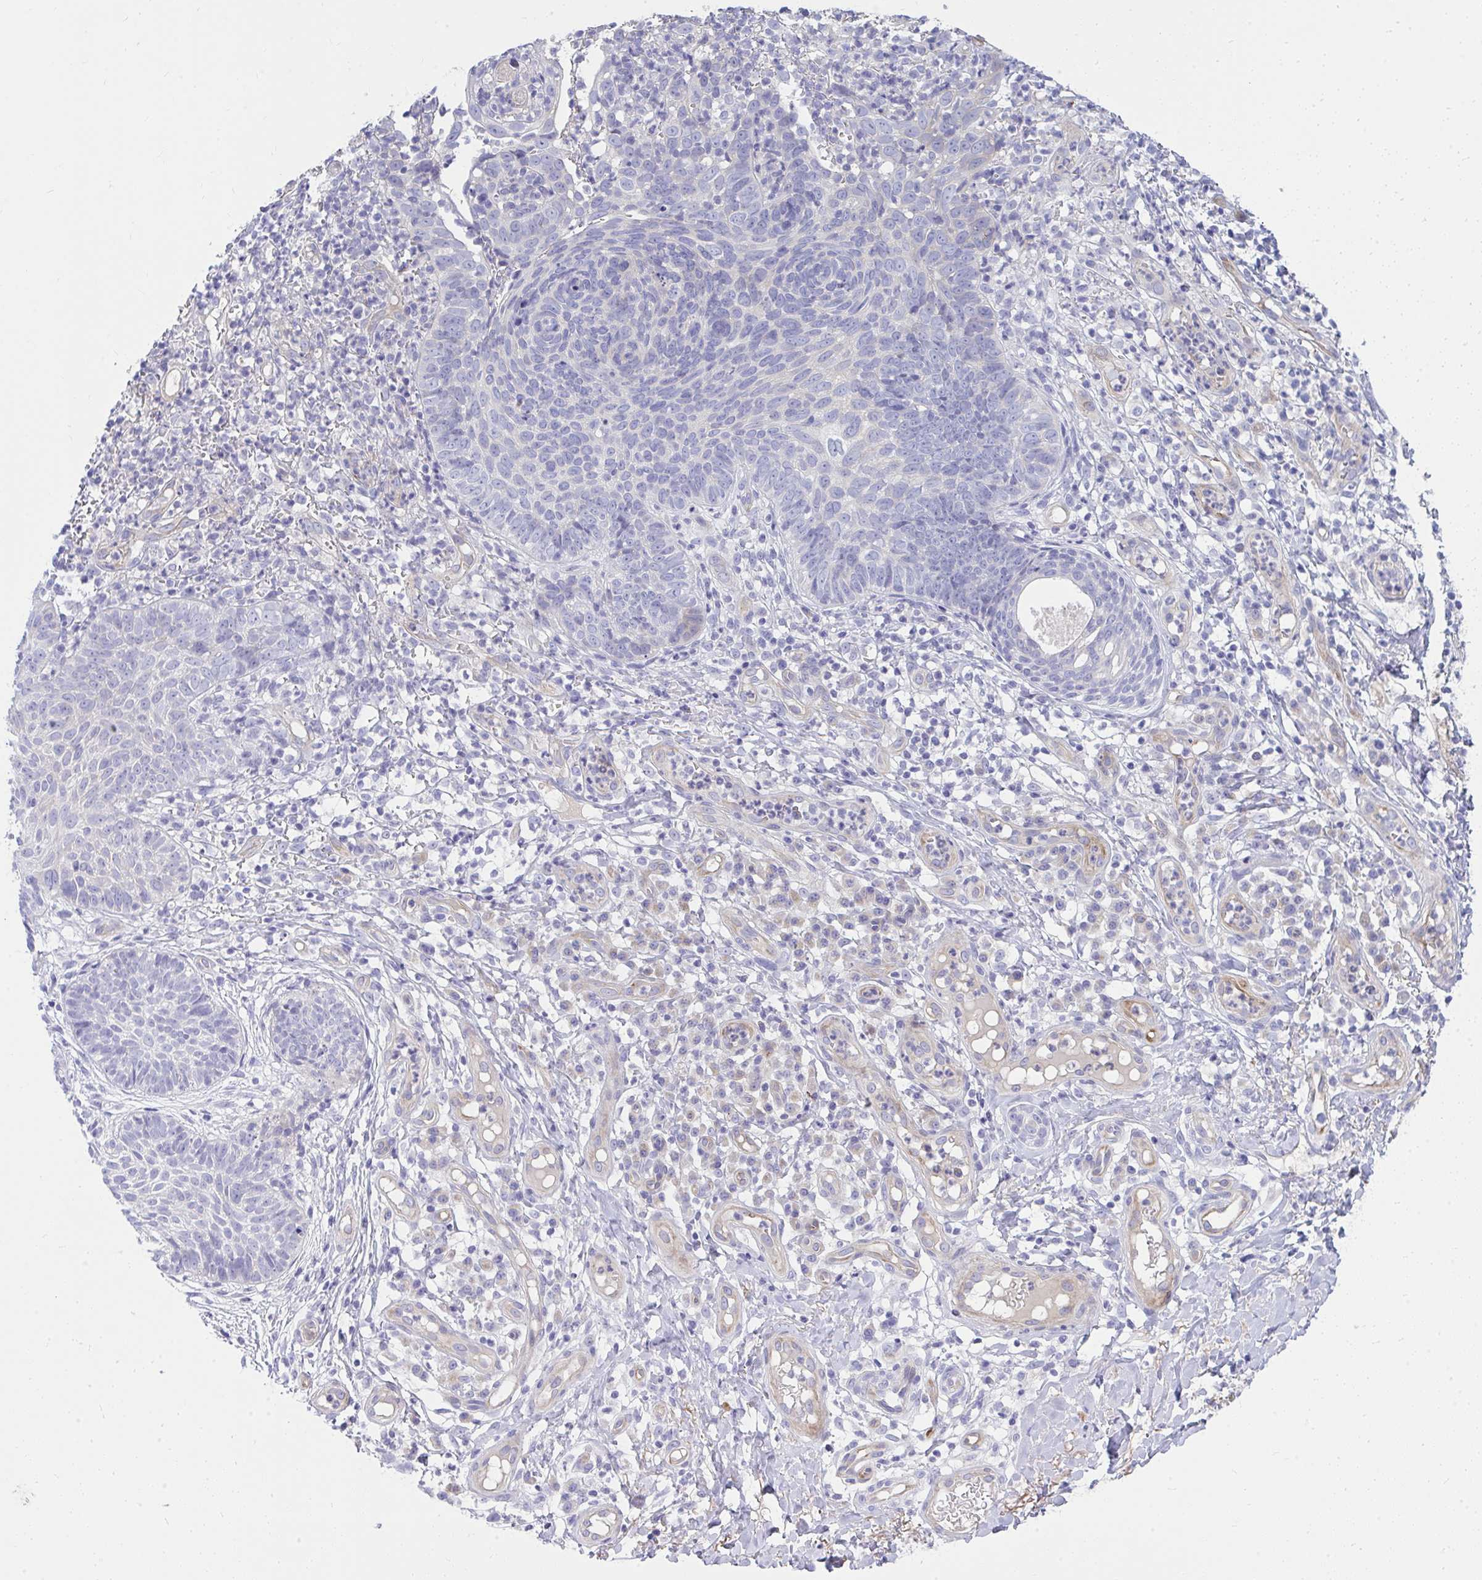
{"staining": {"intensity": "negative", "quantity": "none", "location": "none"}, "tissue": "skin cancer", "cell_type": "Tumor cells", "image_type": "cancer", "snomed": [{"axis": "morphology", "description": "Basal cell carcinoma"}, {"axis": "topography", "description": "Skin"}, {"axis": "topography", "description": "Skin of leg"}], "caption": "The photomicrograph displays no staining of tumor cells in skin cancer (basal cell carcinoma).", "gene": "LRRC36", "patient": {"sex": "female", "age": 87}}